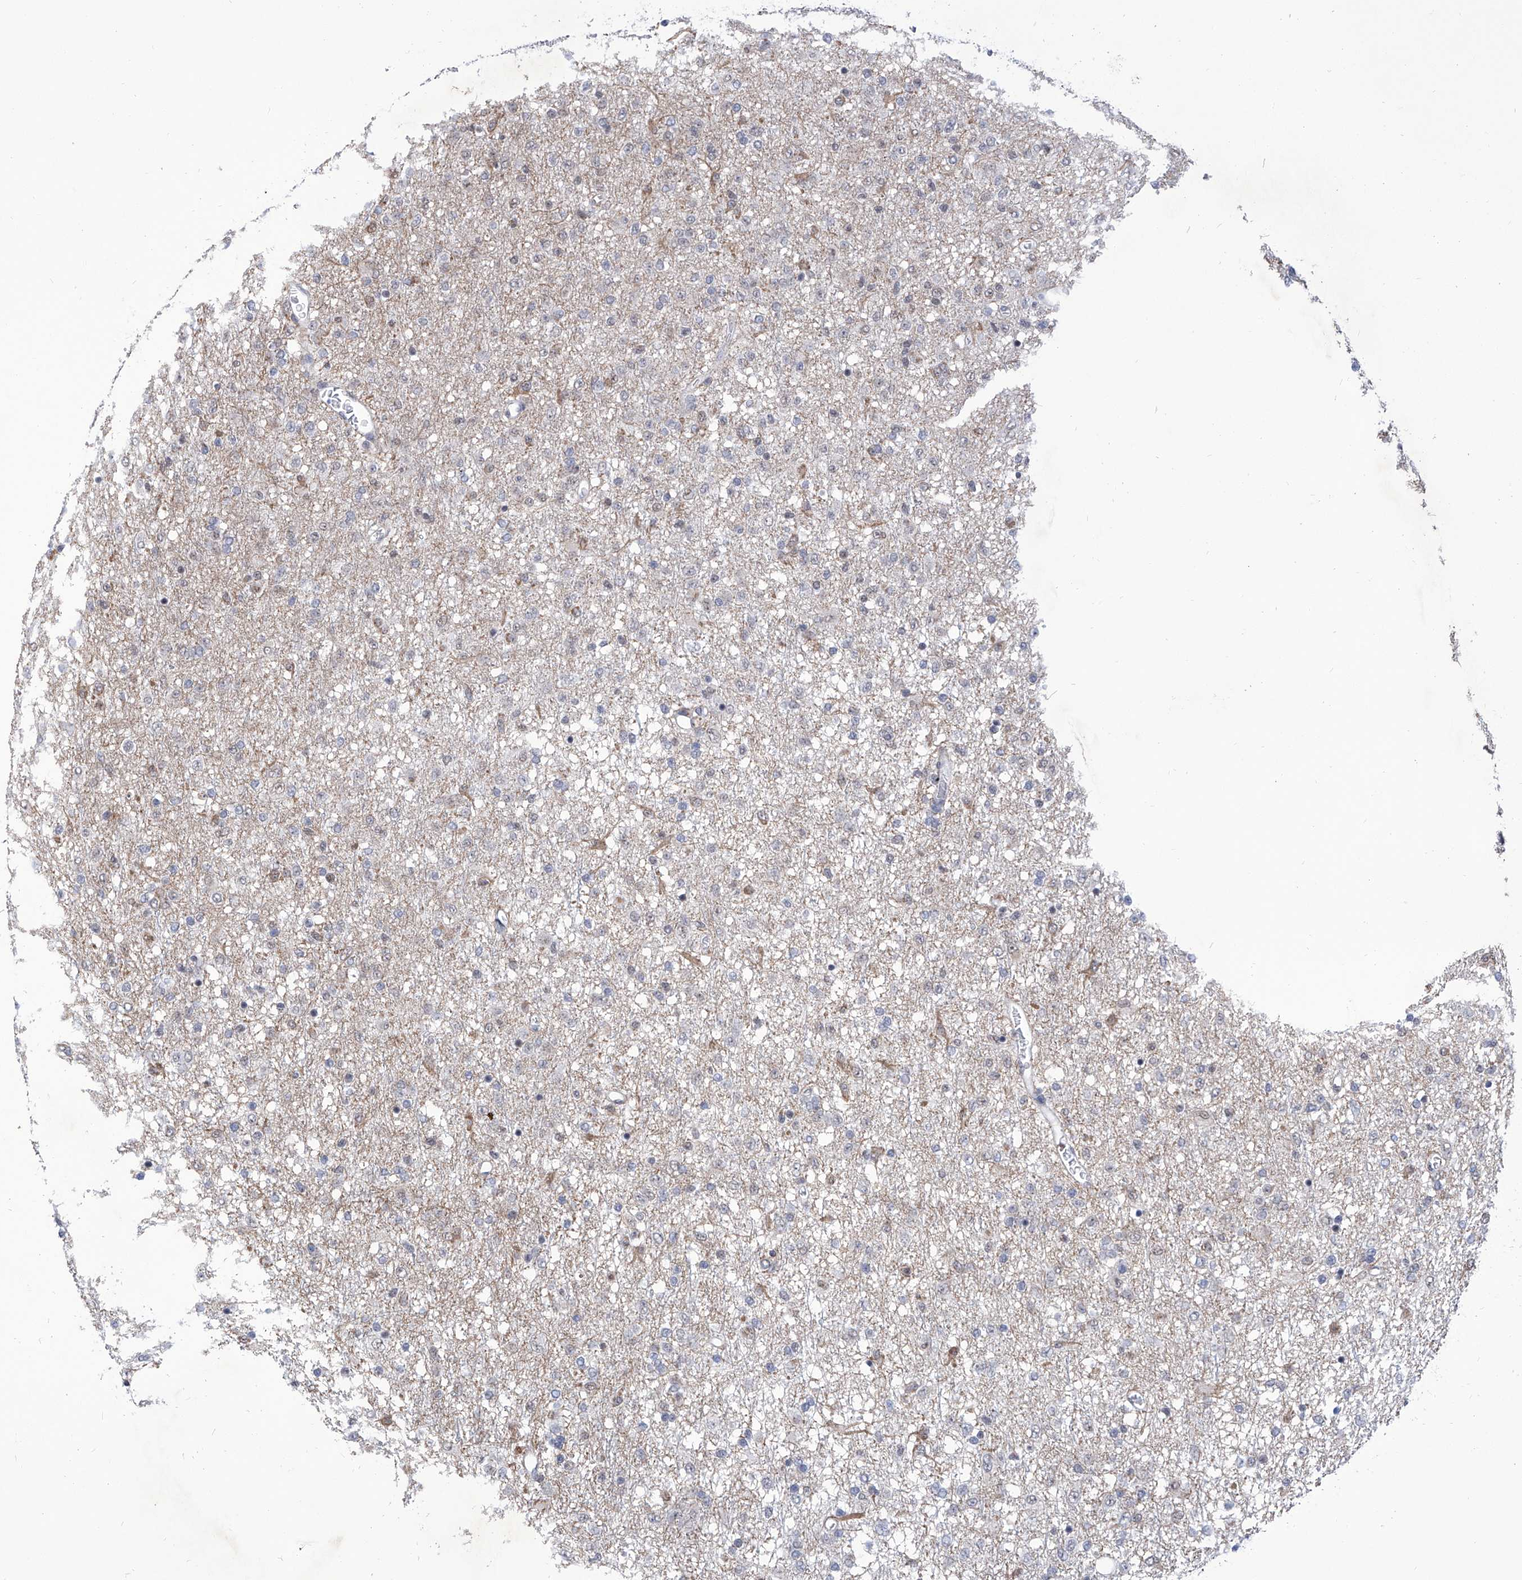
{"staining": {"intensity": "negative", "quantity": "none", "location": "none"}, "tissue": "glioma", "cell_type": "Tumor cells", "image_type": "cancer", "snomed": [{"axis": "morphology", "description": "Glioma, malignant, Low grade"}, {"axis": "topography", "description": "Brain"}], "caption": "A high-resolution photomicrograph shows immunohistochemistry (IHC) staining of malignant low-grade glioma, which shows no significant staining in tumor cells. Nuclei are stained in blue.", "gene": "SART1", "patient": {"sex": "male", "age": 65}}